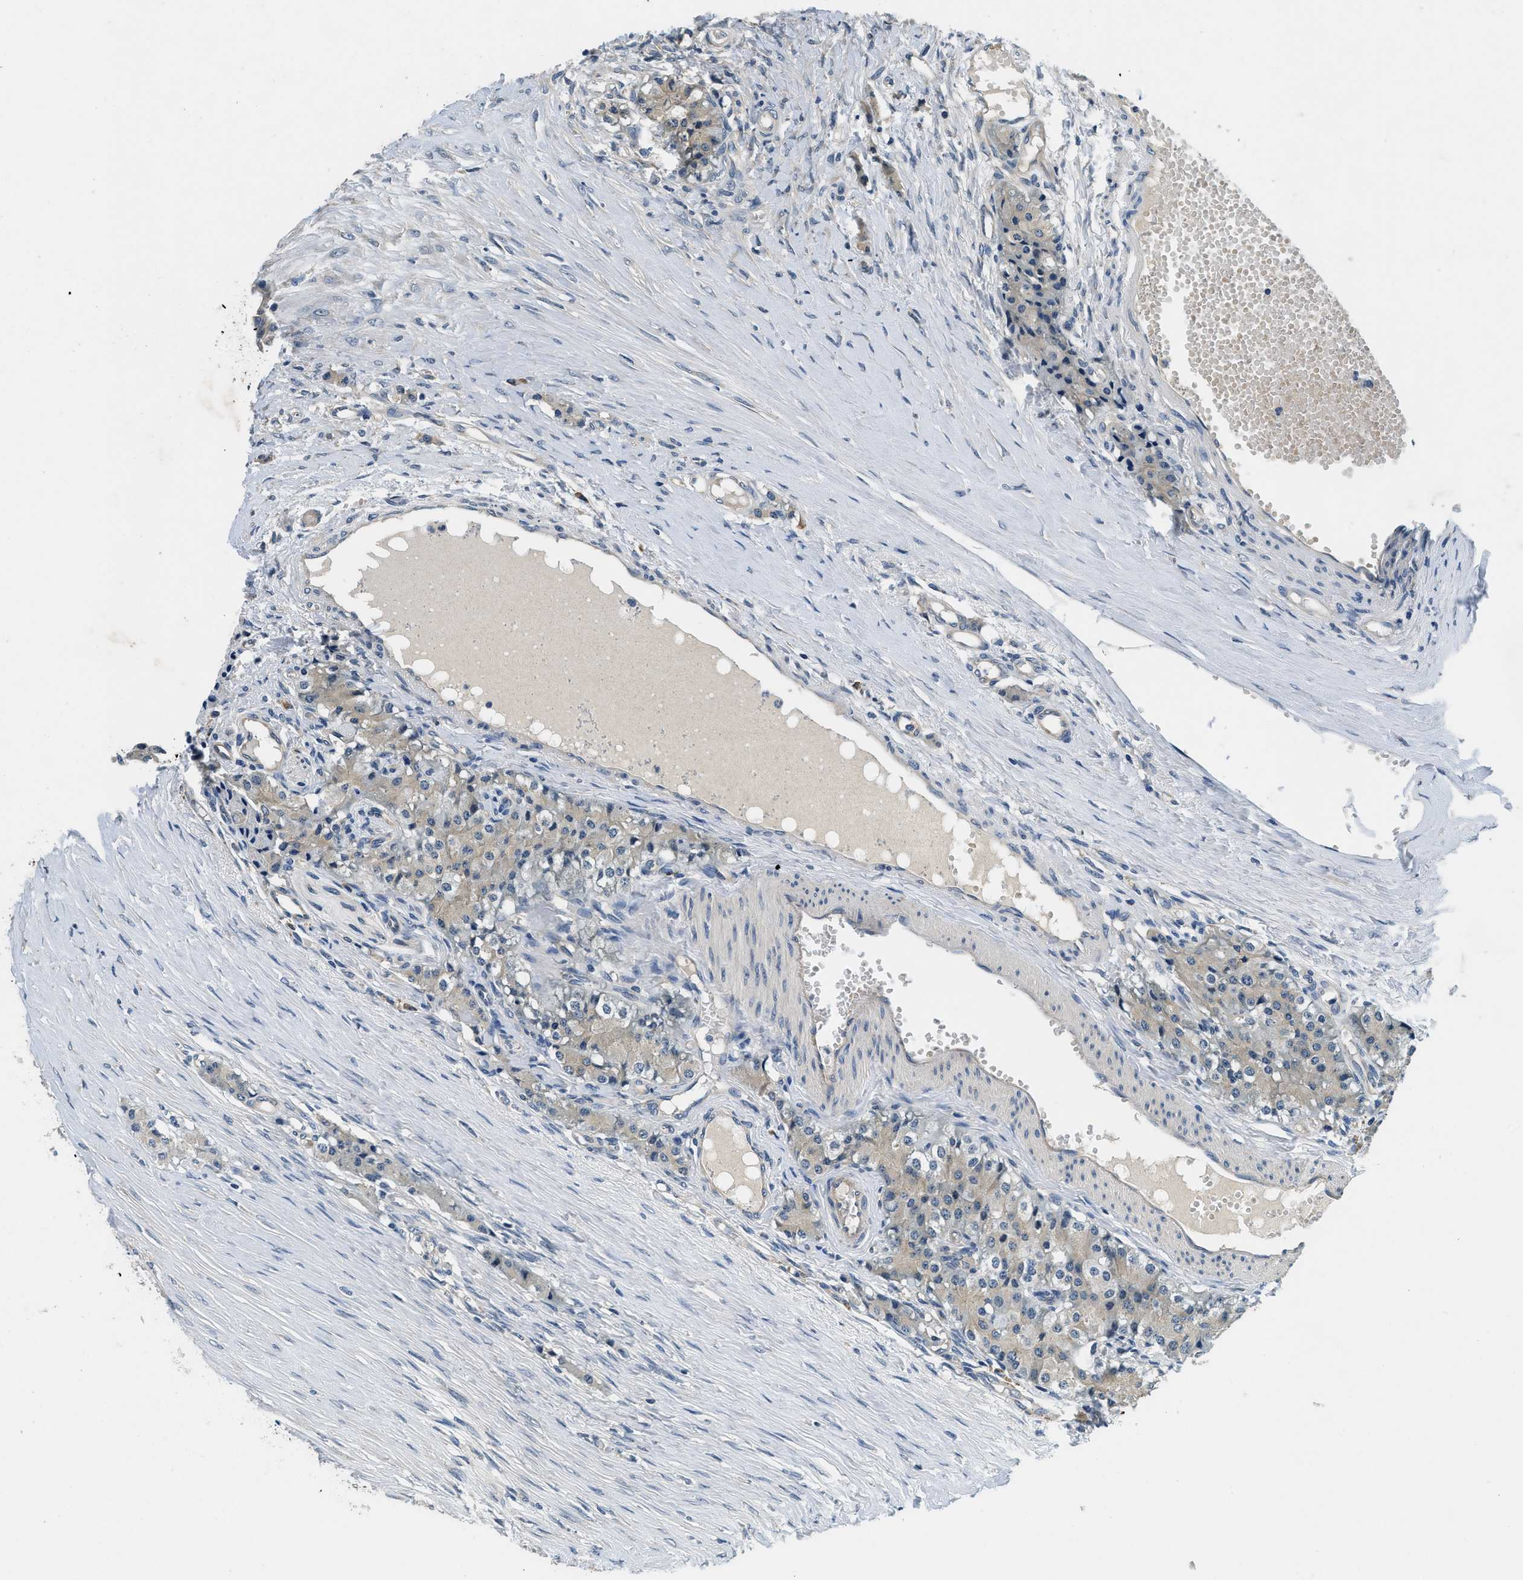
{"staining": {"intensity": "weak", "quantity": "<25%", "location": "cytoplasmic/membranous"}, "tissue": "carcinoid", "cell_type": "Tumor cells", "image_type": "cancer", "snomed": [{"axis": "morphology", "description": "Carcinoid, malignant, NOS"}, {"axis": "topography", "description": "Colon"}], "caption": "Immunohistochemical staining of human malignant carcinoid shows no significant staining in tumor cells.", "gene": "ALDH3A2", "patient": {"sex": "female", "age": 52}}